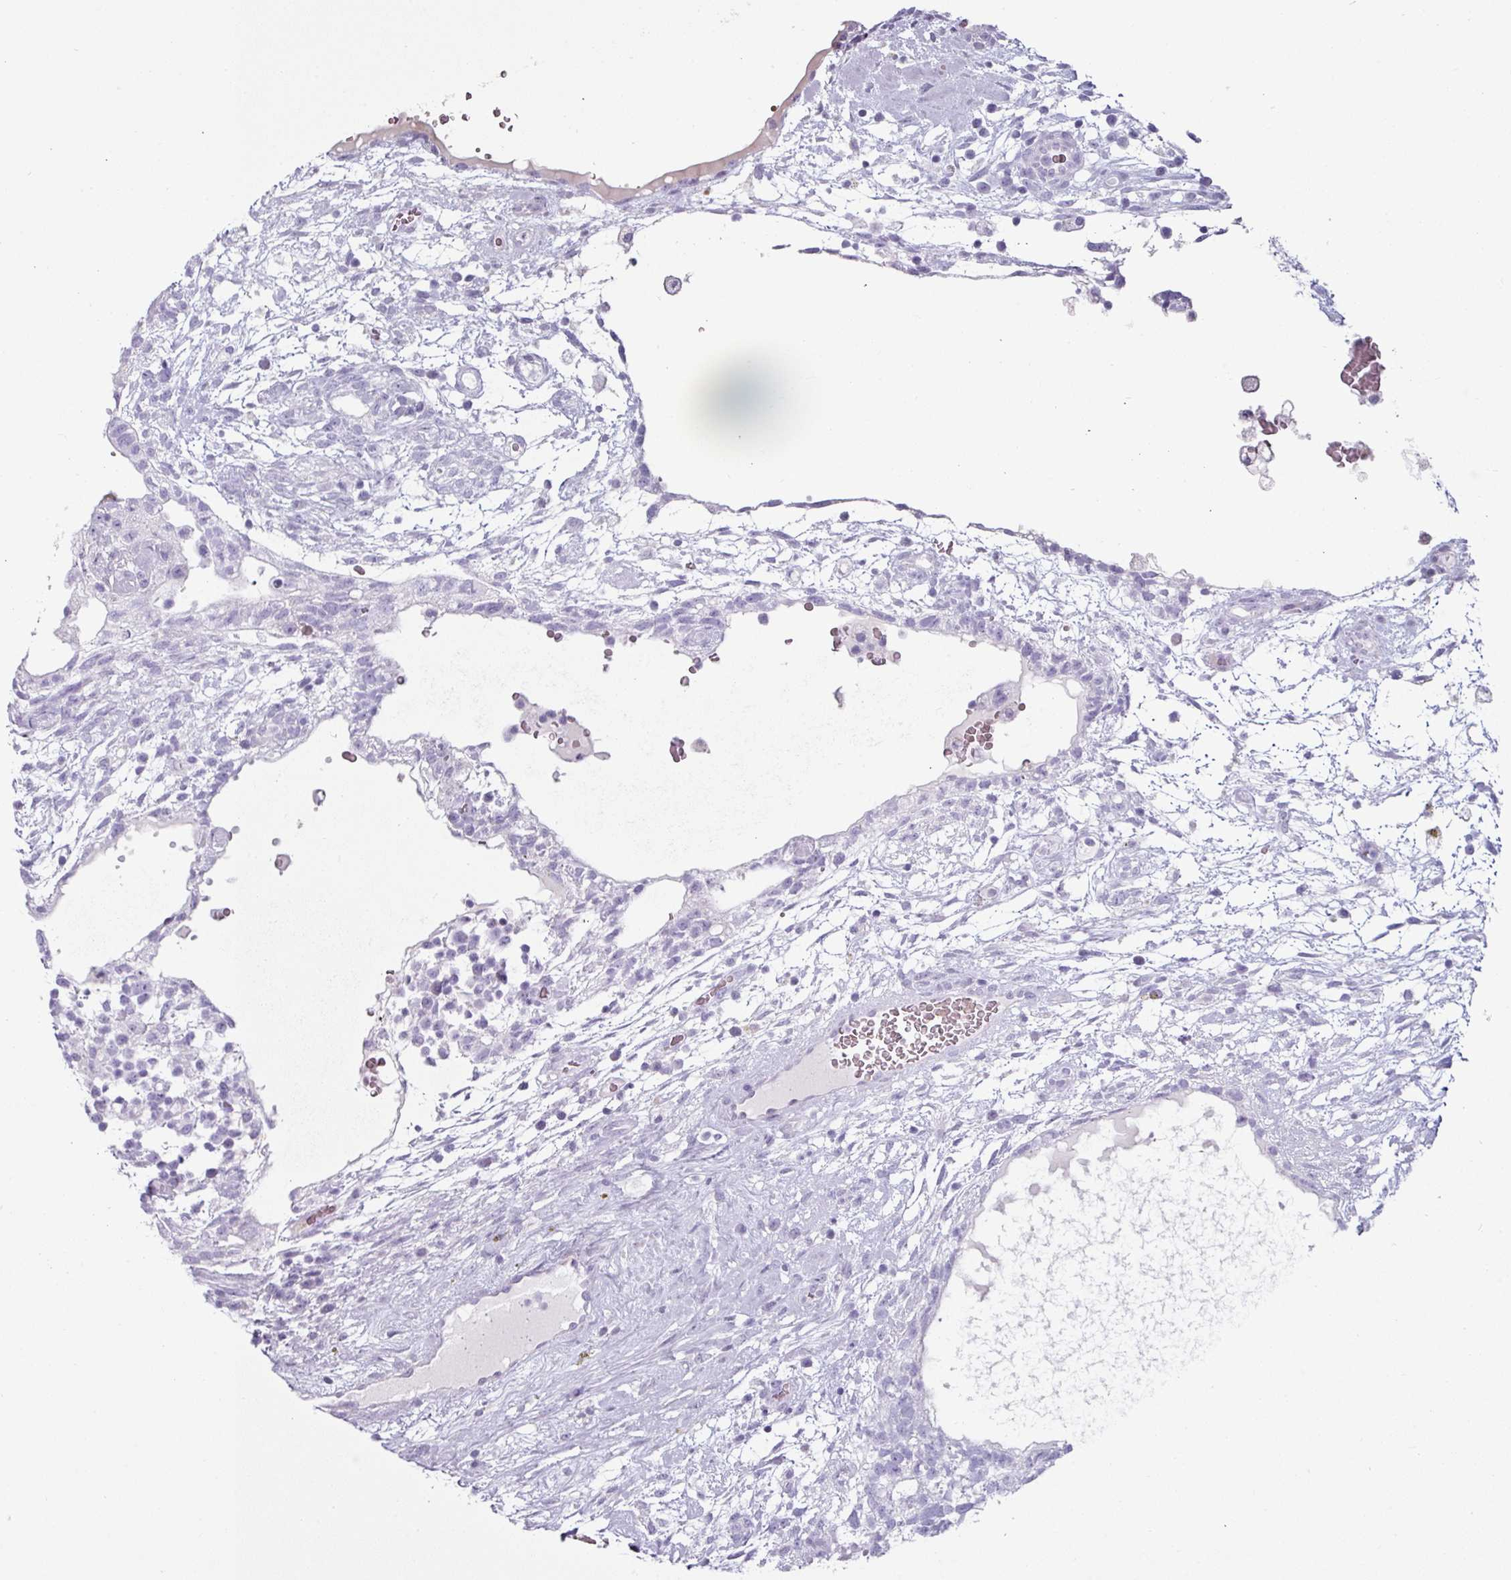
{"staining": {"intensity": "negative", "quantity": "none", "location": "none"}, "tissue": "testis cancer", "cell_type": "Tumor cells", "image_type": "cancer", "snomed": [{"axis": "morphology", "description": "Carcinoma, Embryonal, NOS"}, {"axis": "topography", "description": "Testis"}], "caption": "This is a micrograph of IHC staining of testis cancer (embryonal carcinoma), which shows no expression in tumor cells.", "gene": "CLCA1", "patient": {"sex": "male", "age": 32}}